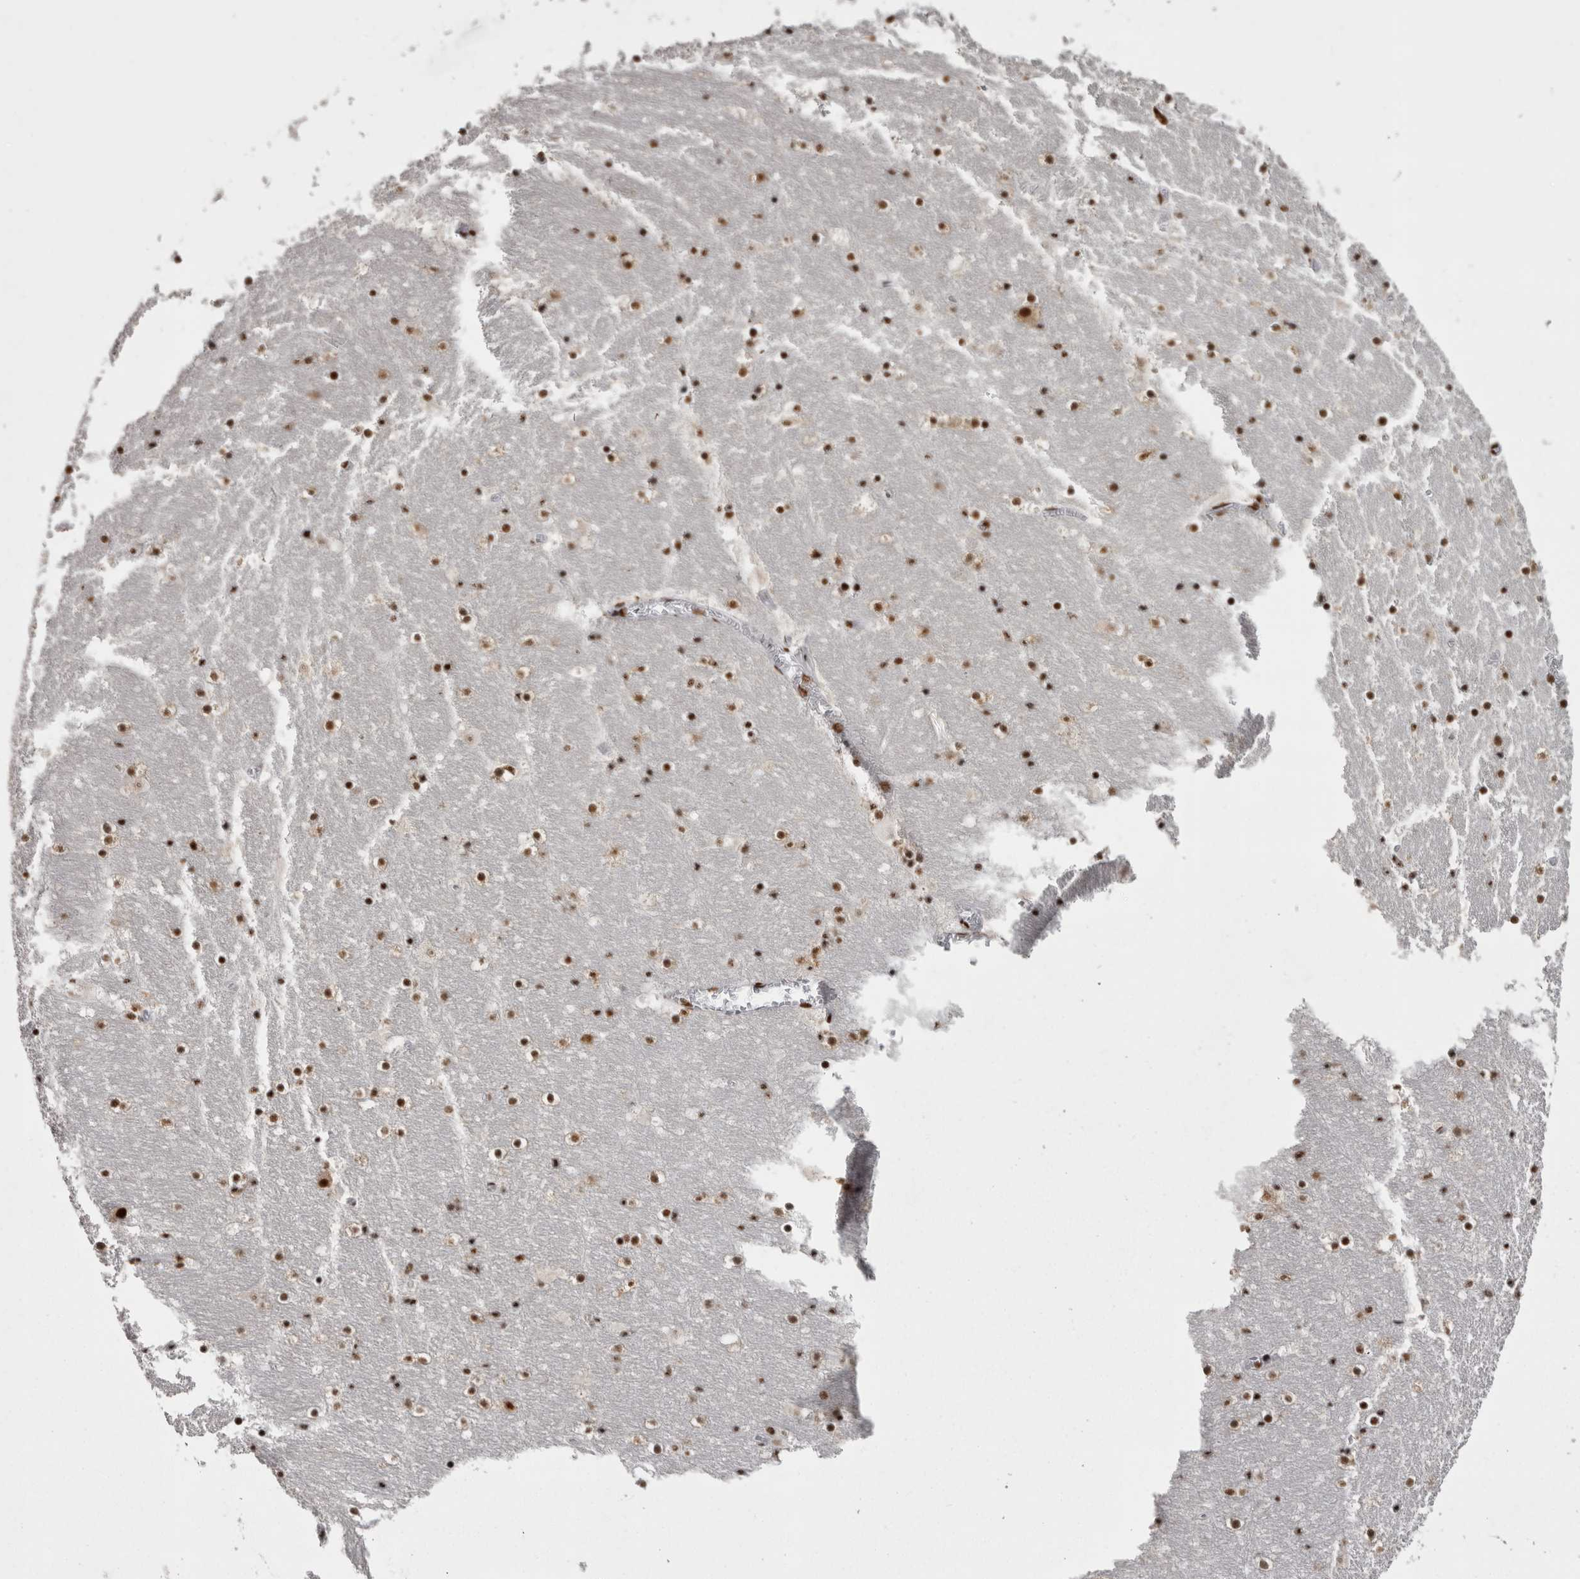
{"staining": {"intensity": "strong", "quantity": "25%-75%", "location": "nuclear"}, "tissue": "hippocampus", "cell_type": "Glial cells", "image_type": "normal", "snomed": [{"axis": "morphology", "description": "Normal tissue, NOS"}, {"axis": "topography", "description": "Hippocampus"}], "caption": "Immunohistochemical staining of benign human hippocampus displays high levels of strong nuclear staining in about 25%-75% of glial cells. The staining was performed using DAB to visualize the protein expression in brown, while the nuclei were stained in blue with hematoxylin (Magnification: 20x).", "gene": "SNRNP40", "patient": {"sex": "male", "age": 45}}